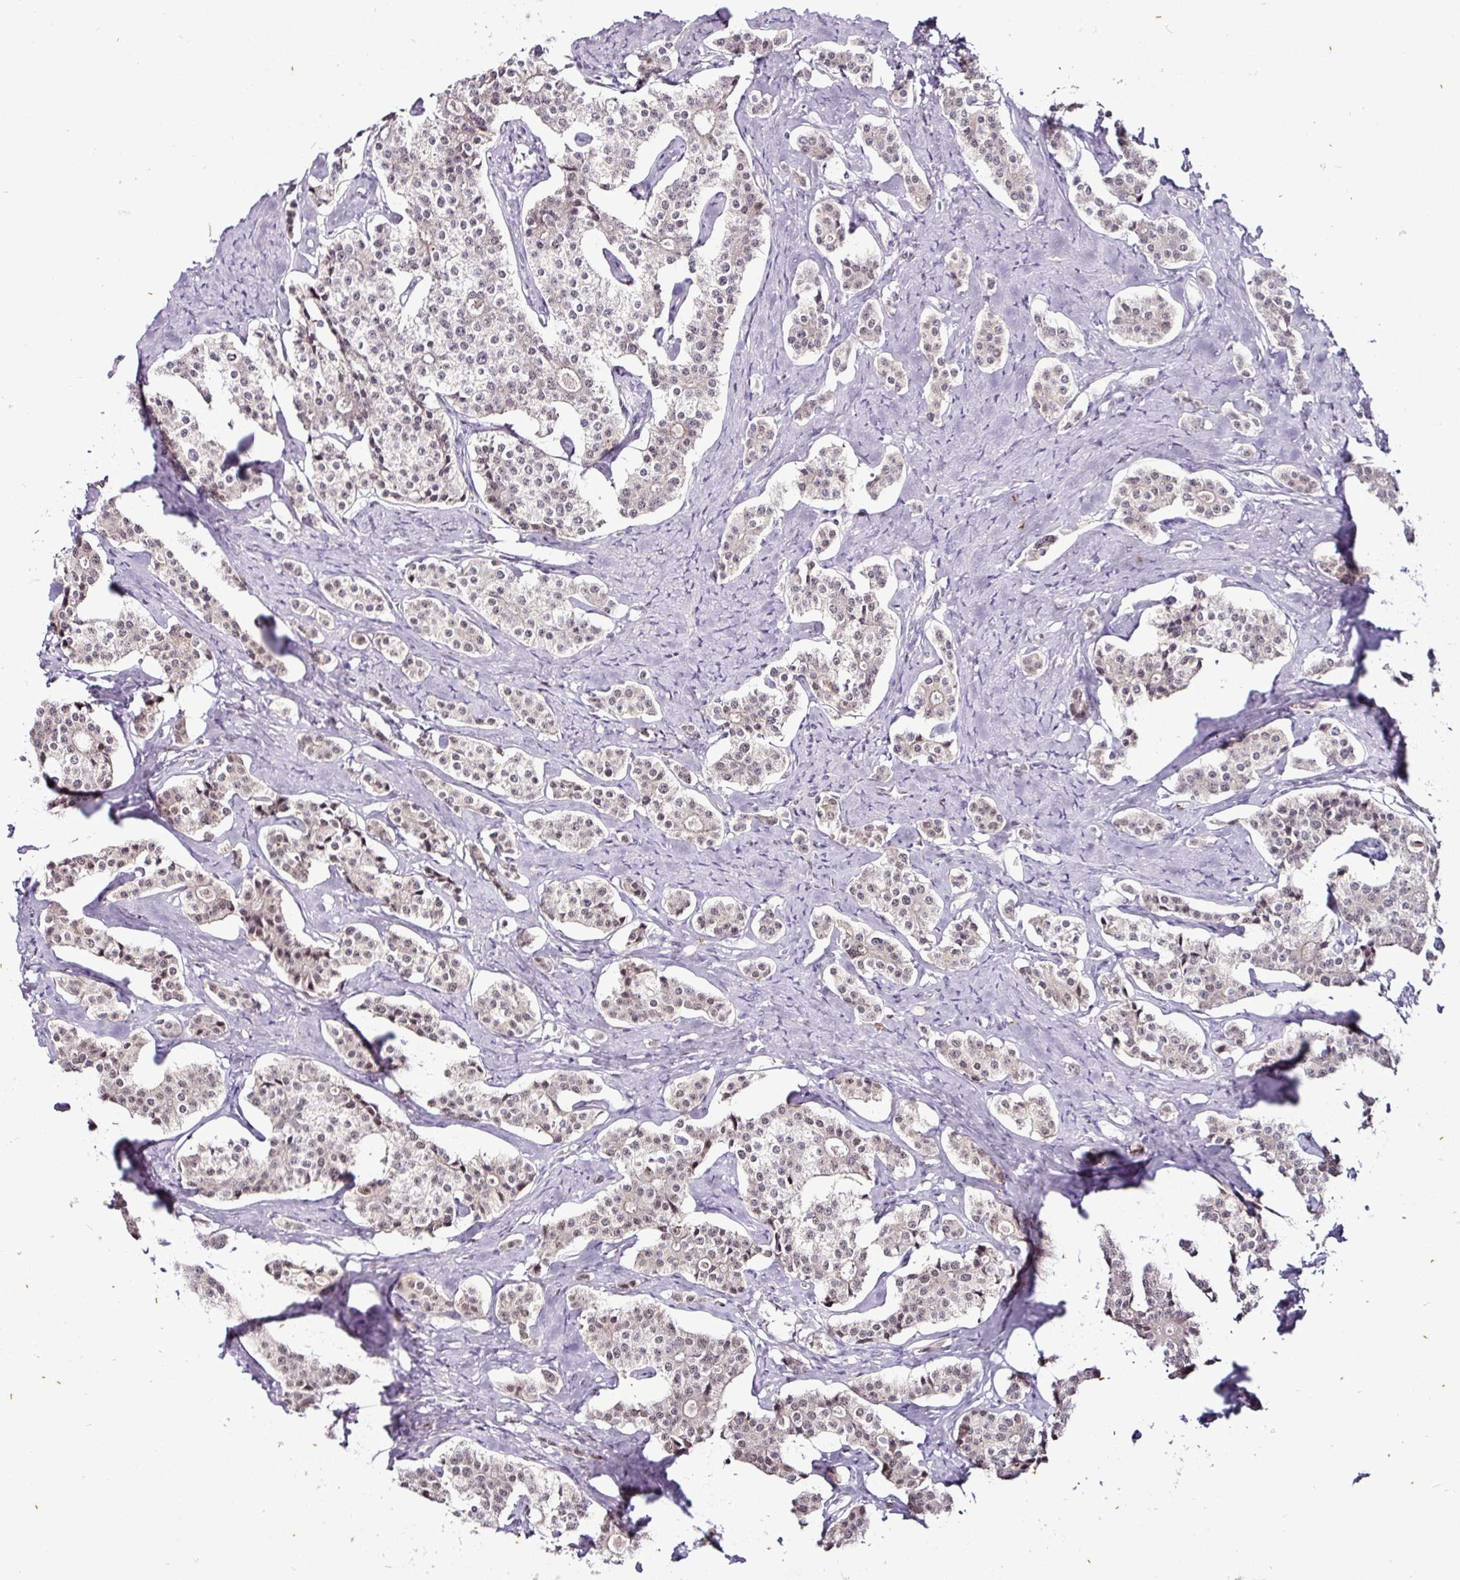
{"staining": {"intensity": "weak", "quantity": "25%-75%", "location": "nuclear"}, "tissue": "carcinoid", "cell_type": "Tumor cells", "image_type": "cancer", "snomed": [{"axis": "morphology", "description": "Carcinoid, malignant, NOS"}, {"axis": "topography", "description": "Small intestine"}], "caption": "The immunohistochemical stain shows weak nuclear positivity in tumor cells of carcinoid tissue.", "gene": "KLF16", "patient": {"sex": "male", "age": 63}}